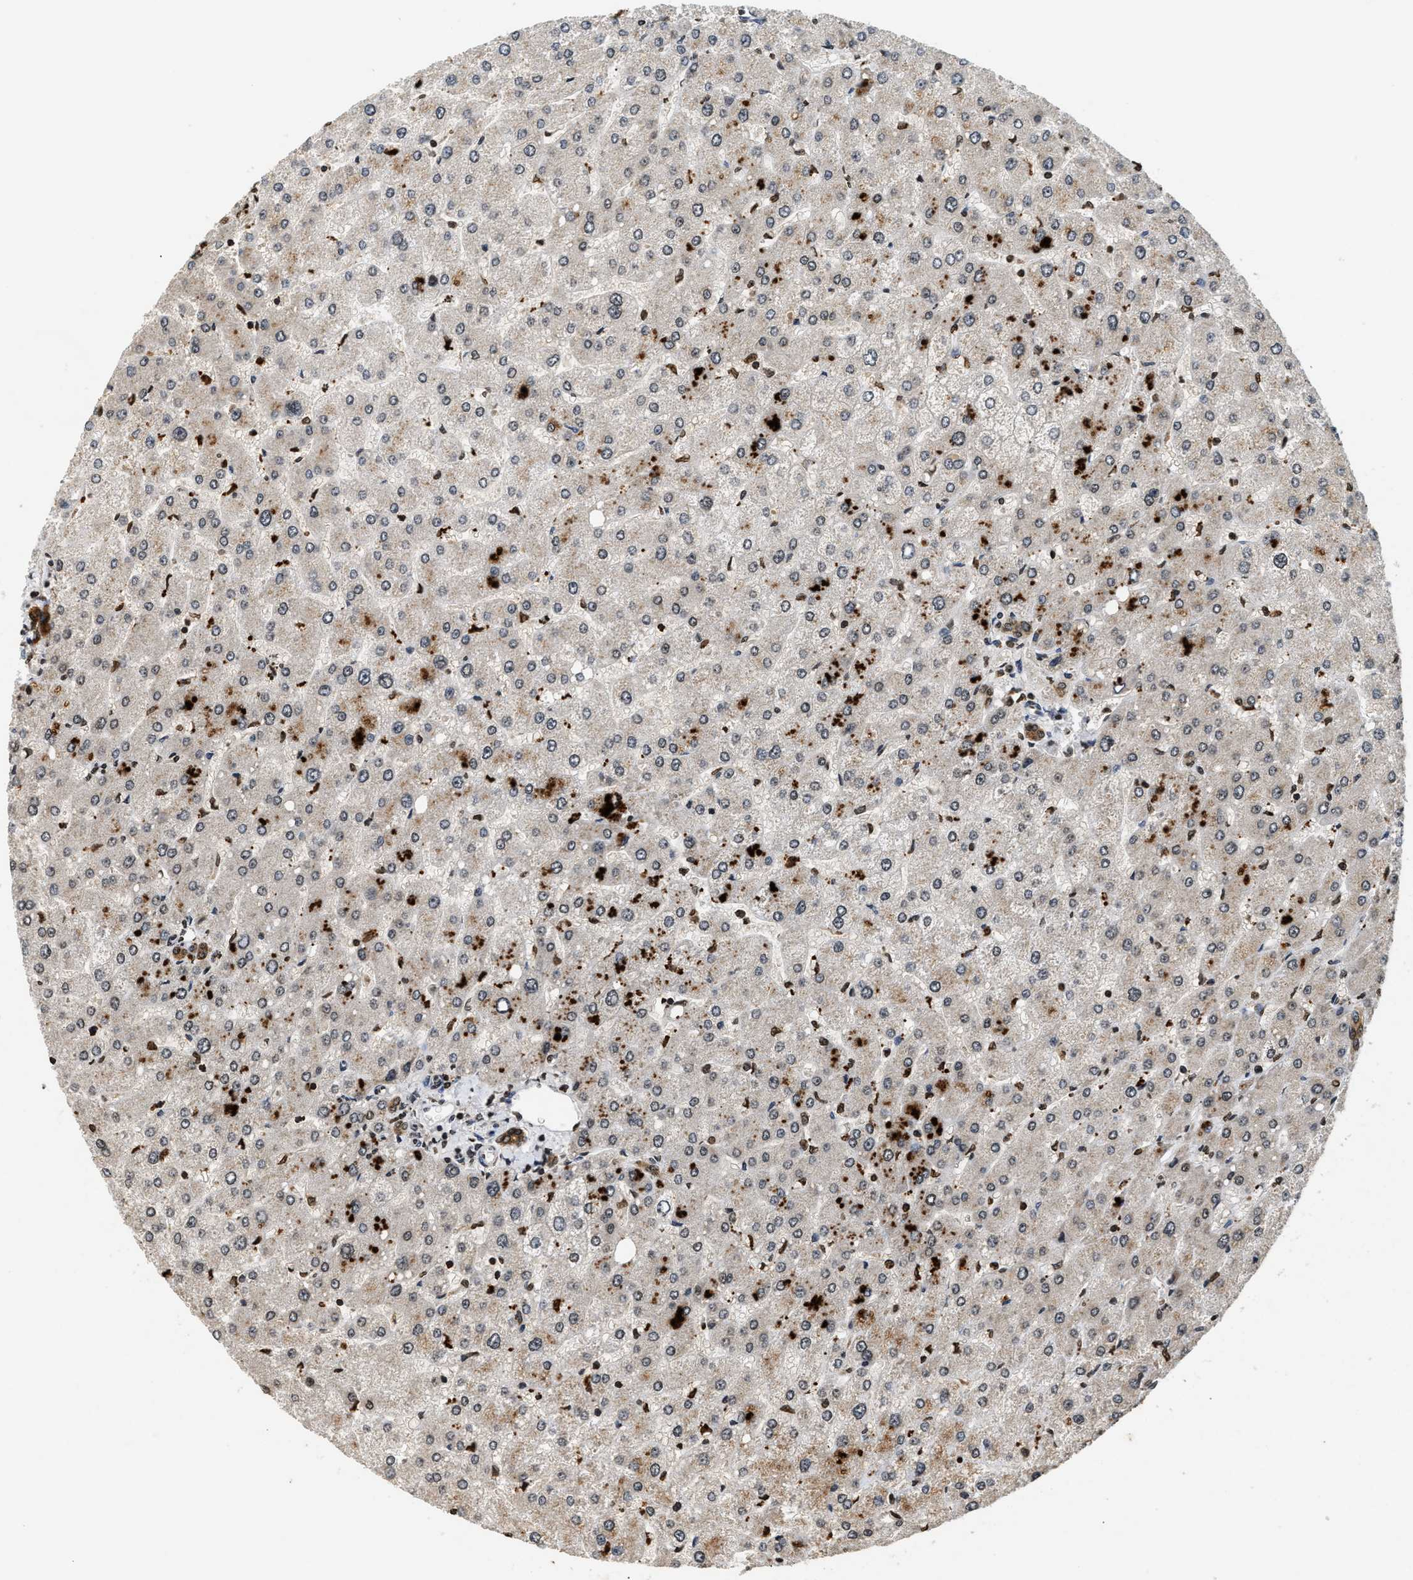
{"staining": {"intensity": "moderate", "quantity": ">75%", "location": "cytoplasmic/membranous,nuclear"}, "tissue": "liver", "cell_type": "Cholangiocytes", "image_type": "normal", "snomed": [{"axis": "morphology", "description": "Normal tissue, NOS"}, {"axis": "topography", "description": "Liver"}], "caption": "Protein expression analysis of normal liver displays moderate cytoplasmic/membranous,nuclear expression in about >75% of cholangiocytes. (DAB (3,3'-diaminobenzidine) = brown stain, brightfield microscopy at high magnification).", "gene": "DNASE1L3", "patient": {"sex": "male", "age": 55}}